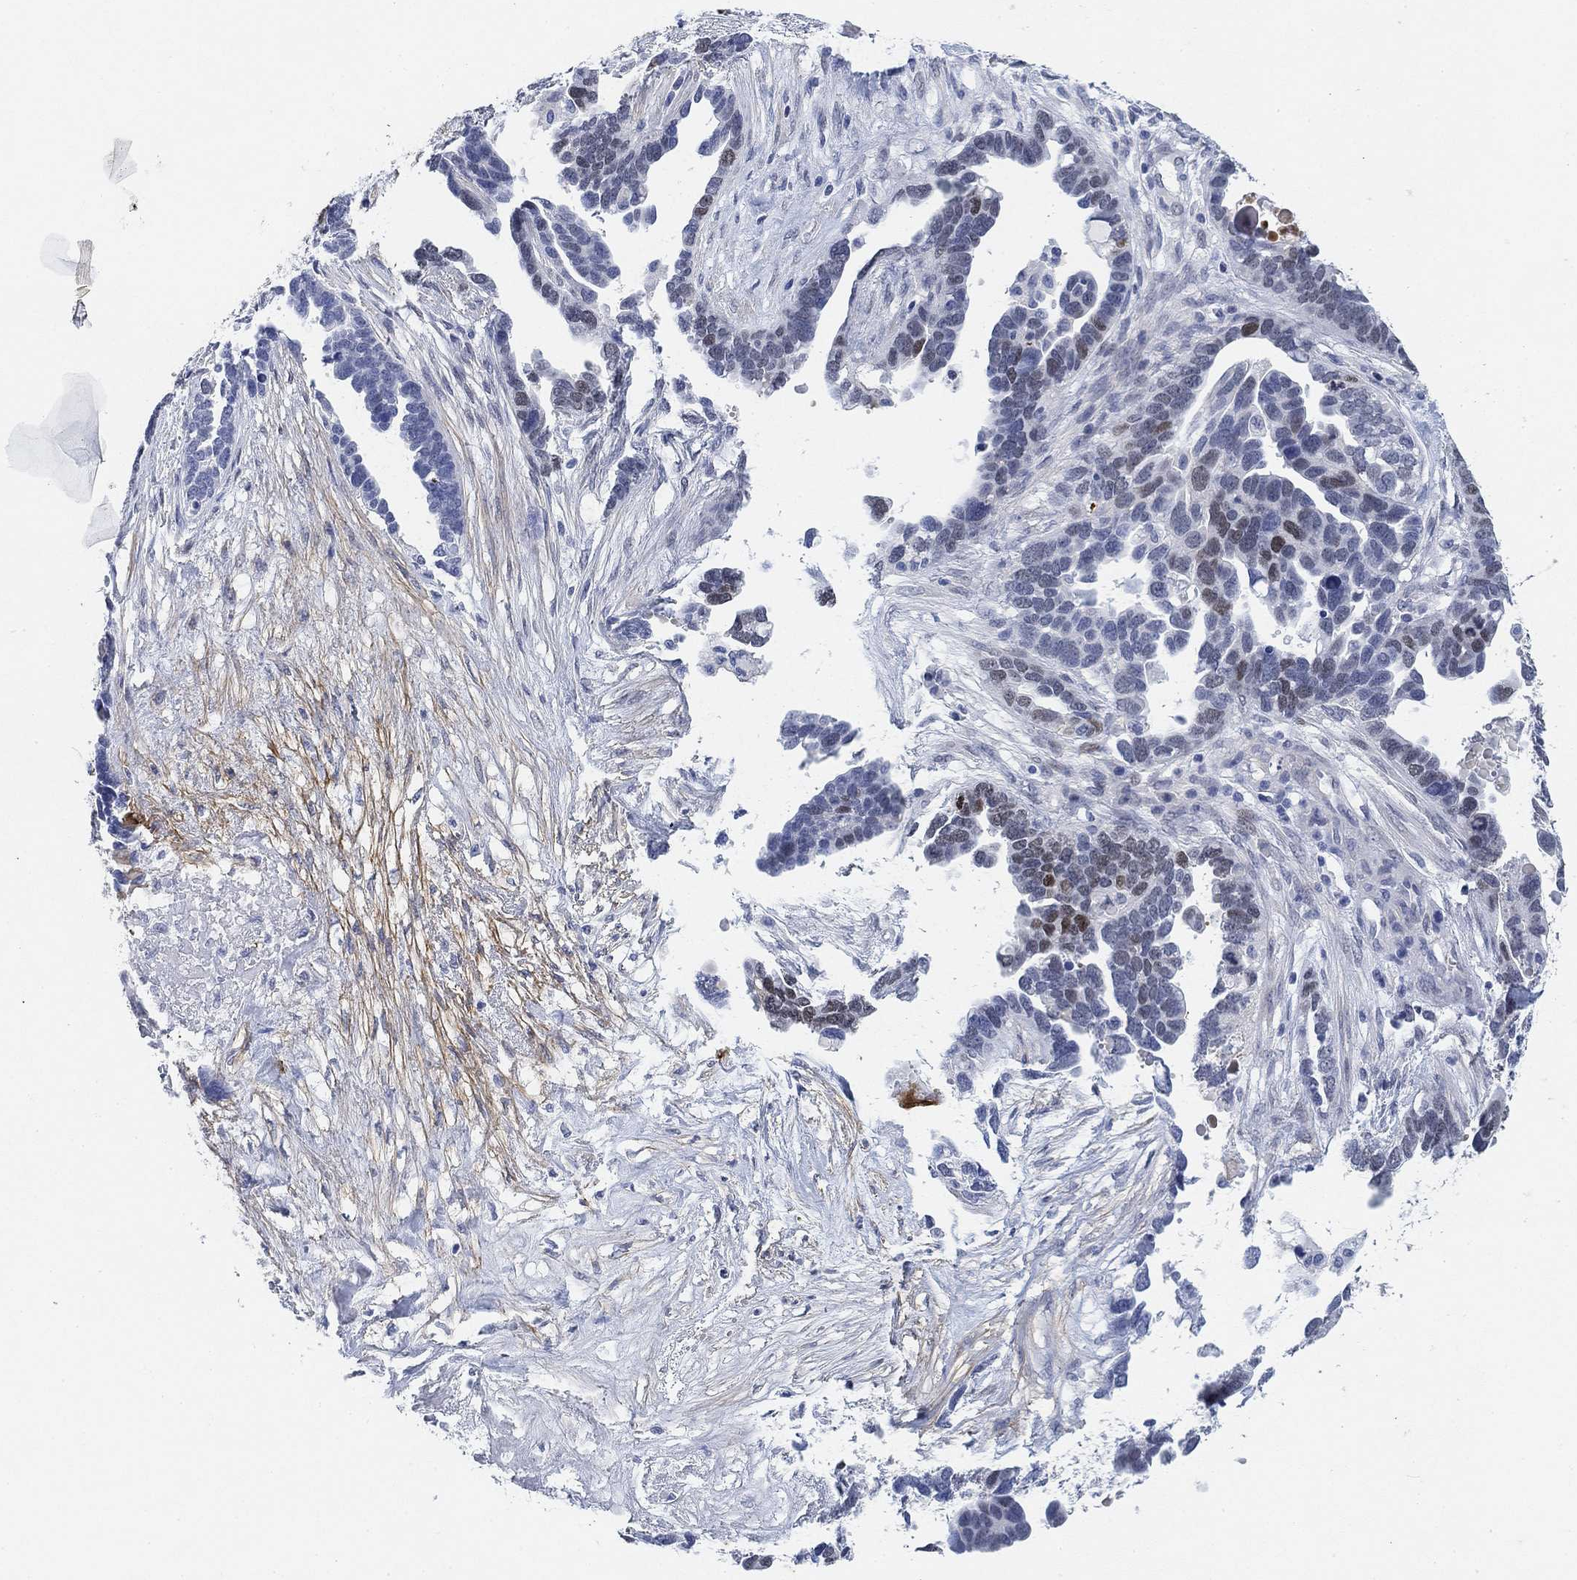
{"staining": {"intensity": "moderate", "quantity": "<25%", "location": "nuclear"}, "tissue": "ovarian cancer", "cell_type": "Tumor cells", "image_type": "cancer", "snomed": [{"axis": "morphology", "description": "Cystadenocarcinoma, serous, NOS"}, {"axis": "topography", "description": "Ovary"}], "caption": "Immunohistochemistry (DAB) staining of human ovarian serous cystadenocarcinoma displays moderate nuclear protein positivity in approximately <25% of tumor cells. The protein is shown in brown color, while the nuclei are stained blue.", "gene": "PAX6", "patient": {"sex": "female", "age": 54}}